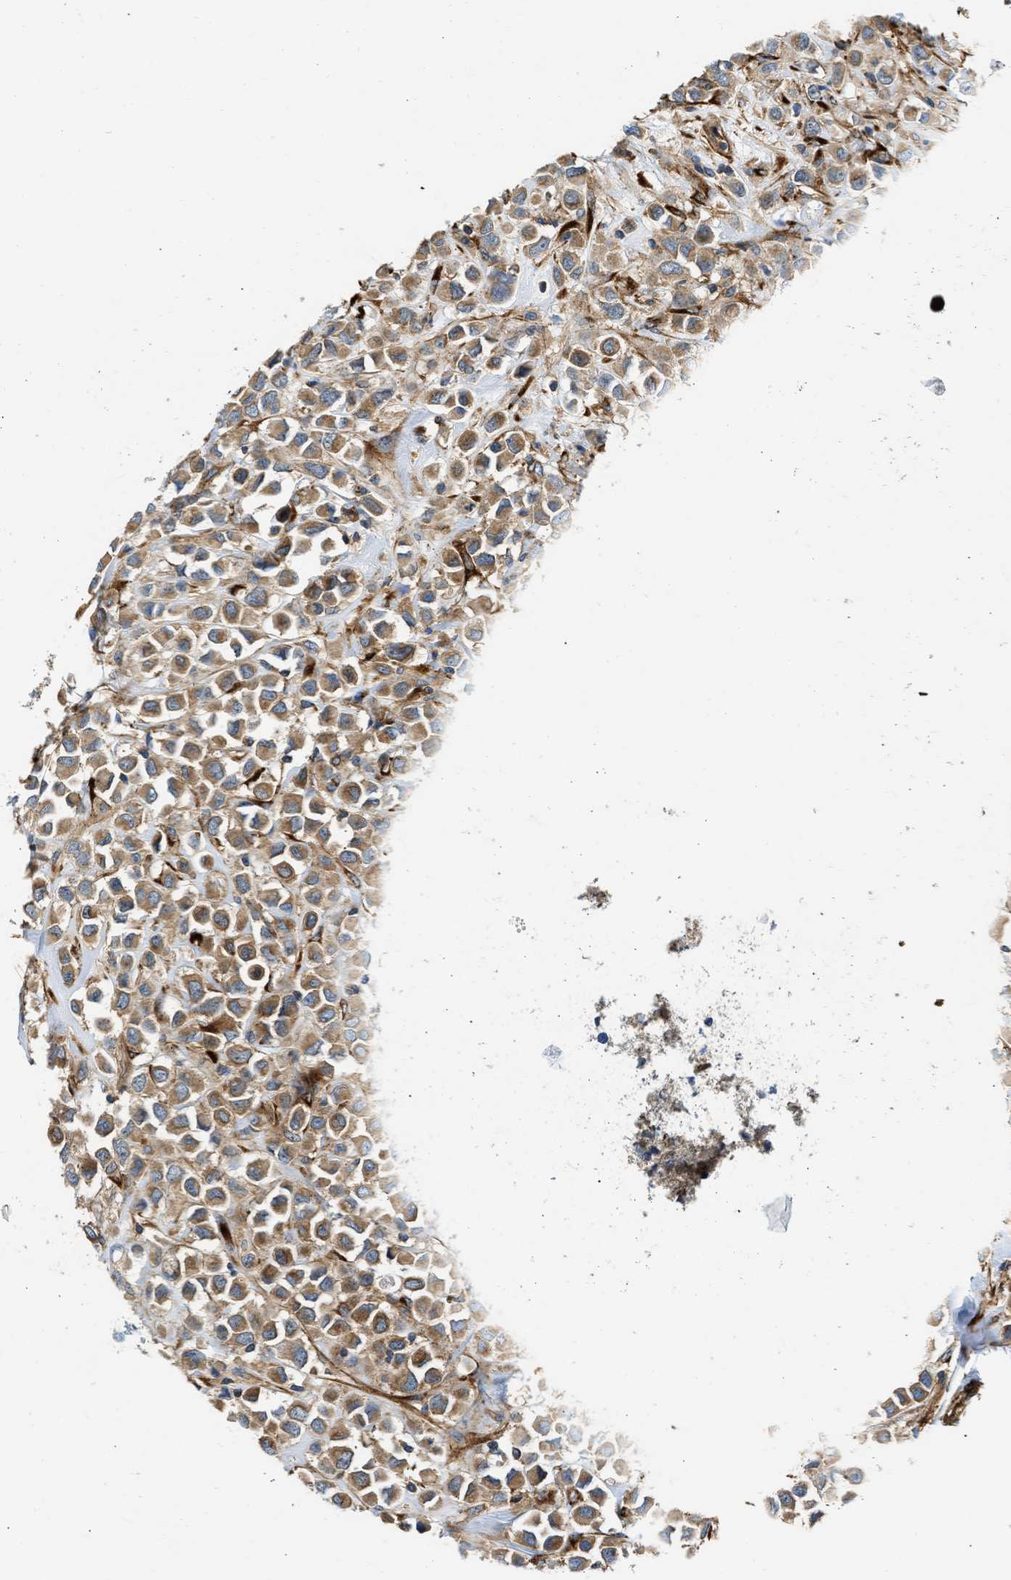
{"staining": {"intensity": "moderate", "quantity": ">75%", "location": "cytoplasmic/membranous"}, "tissue": "breast cancer", "cell_type": "Tumor cells", "image_type": "cancer", "snomed": [{"axis": "morphology", "description": "Duct carcinoma"}, {"axis": "topography", "description": "Breast"}], "caption": "This histopathology image shows breast intraductal carcinoma stained with immunohistochemistry to label a protein in brown. The cytoplasmic/membranous of tumor cells show moderate positivity for the protein. Nuclei are counter-stained blue.", "gene": "SEPTIN2", "patient": {"sex": "female", "age": 61}}